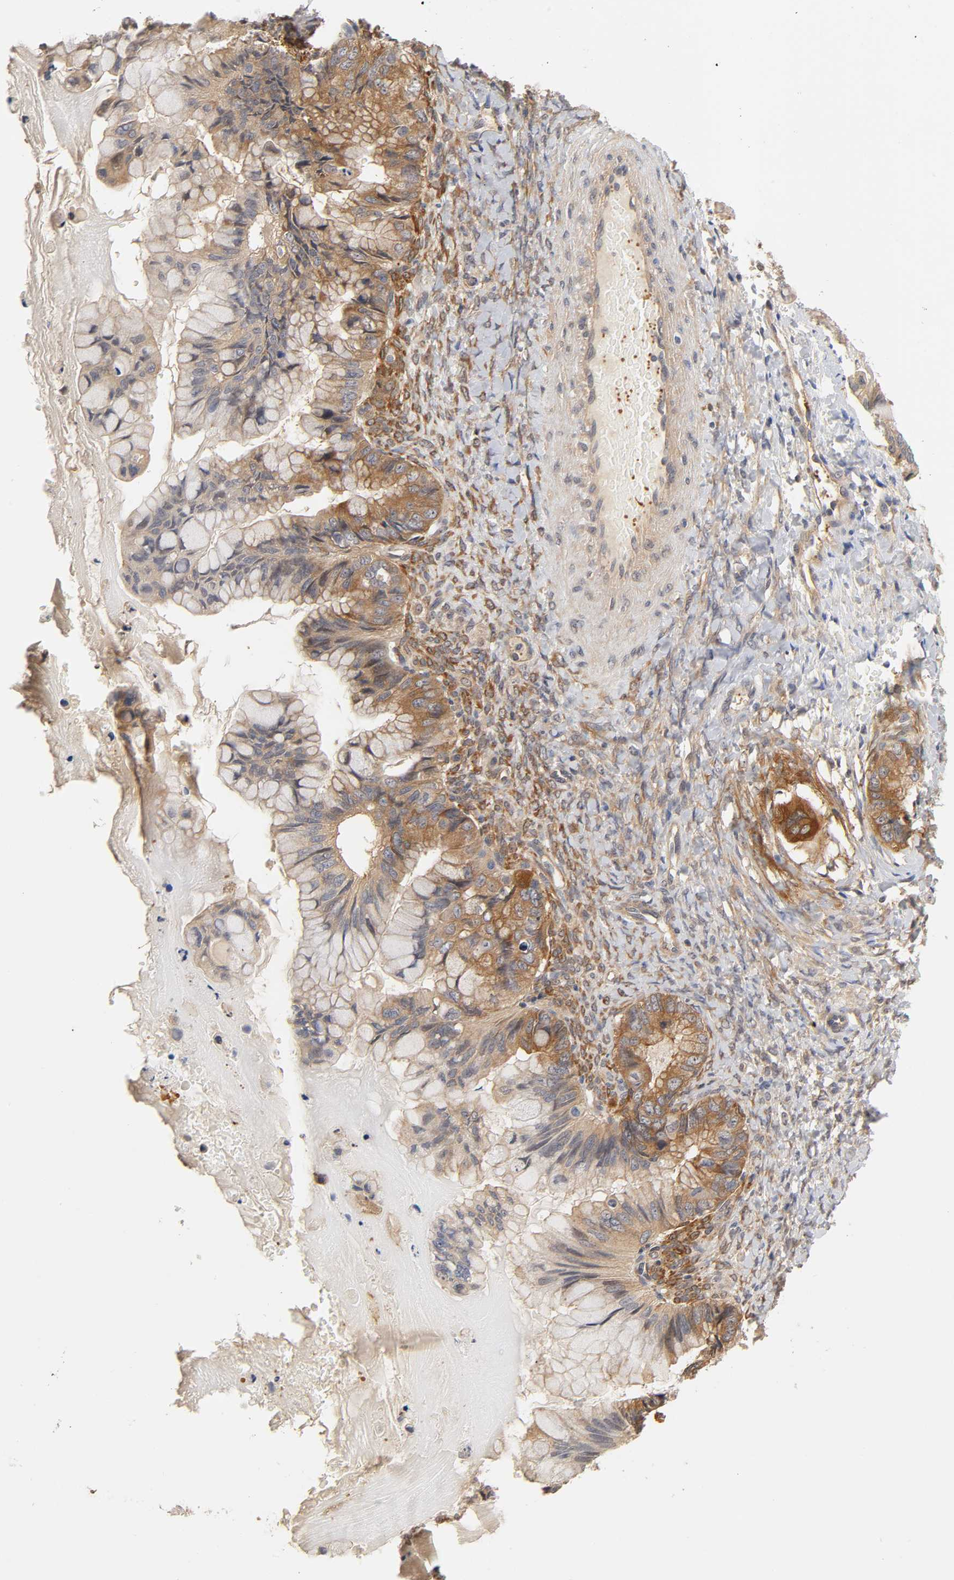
{"staining": {"intensity": "weak", "quantity": ">75%", "location": "cytoplasmic/membranous"}, "tissue": "ovarian cancer", "cell_type": "Tumor cells", "image_type": "cancer", "snomed": [{"axis": "morphology", "description": "Cystadenocarcinoma, mucinous, NOS"}, {"axis": "topography", "description": "Ovary"}], "caption": "Ovarian mucinous cystadenocarcinoma was stained to show a protein in brown. There is low levels of weak cytoplasmic/membranous positivity in approximately >75% of tumor cells.", "gene": "PDE5A", "patient": {"sex": "female", "age": 36}}